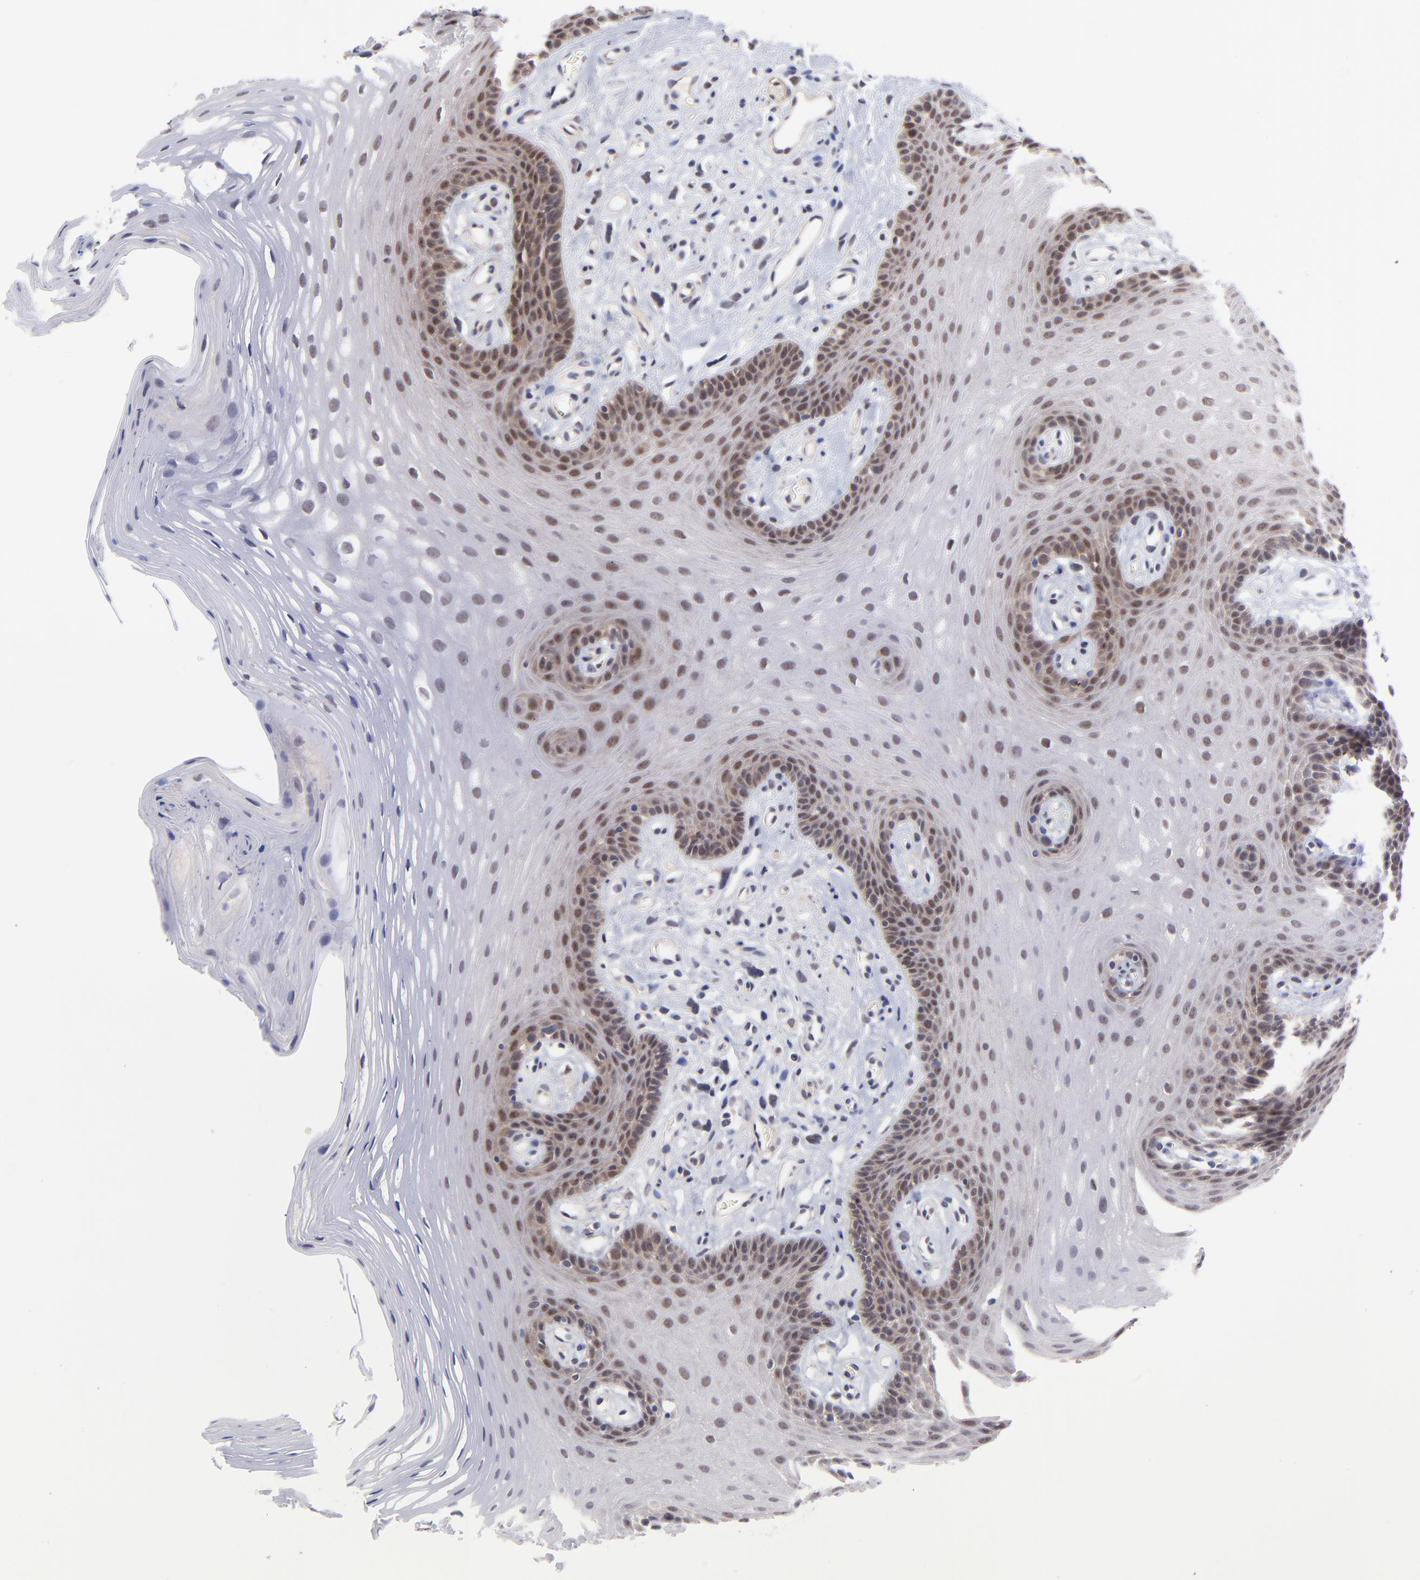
{"staining": {"intensity": "weak", "quantity": ">75%", "location": "nuclear"}, "tissue": "oral mucosa", "cell_type": "Squamous epithelial cells", "image_type": "normal", "snomed": [{"axis": "morphology", "description": "Normal tissue, NOS"}, {"axis": "topography", "description": "Oral tissue"}], "caption": "Approximately >75% of squamous epithelial cells in benign human oral mucosa display weak nuclear protein positivity as visualized by brown immunohistochemical staining.", "gene": "UBE2E2", "patient": {"sex": "male", "age": 62}}